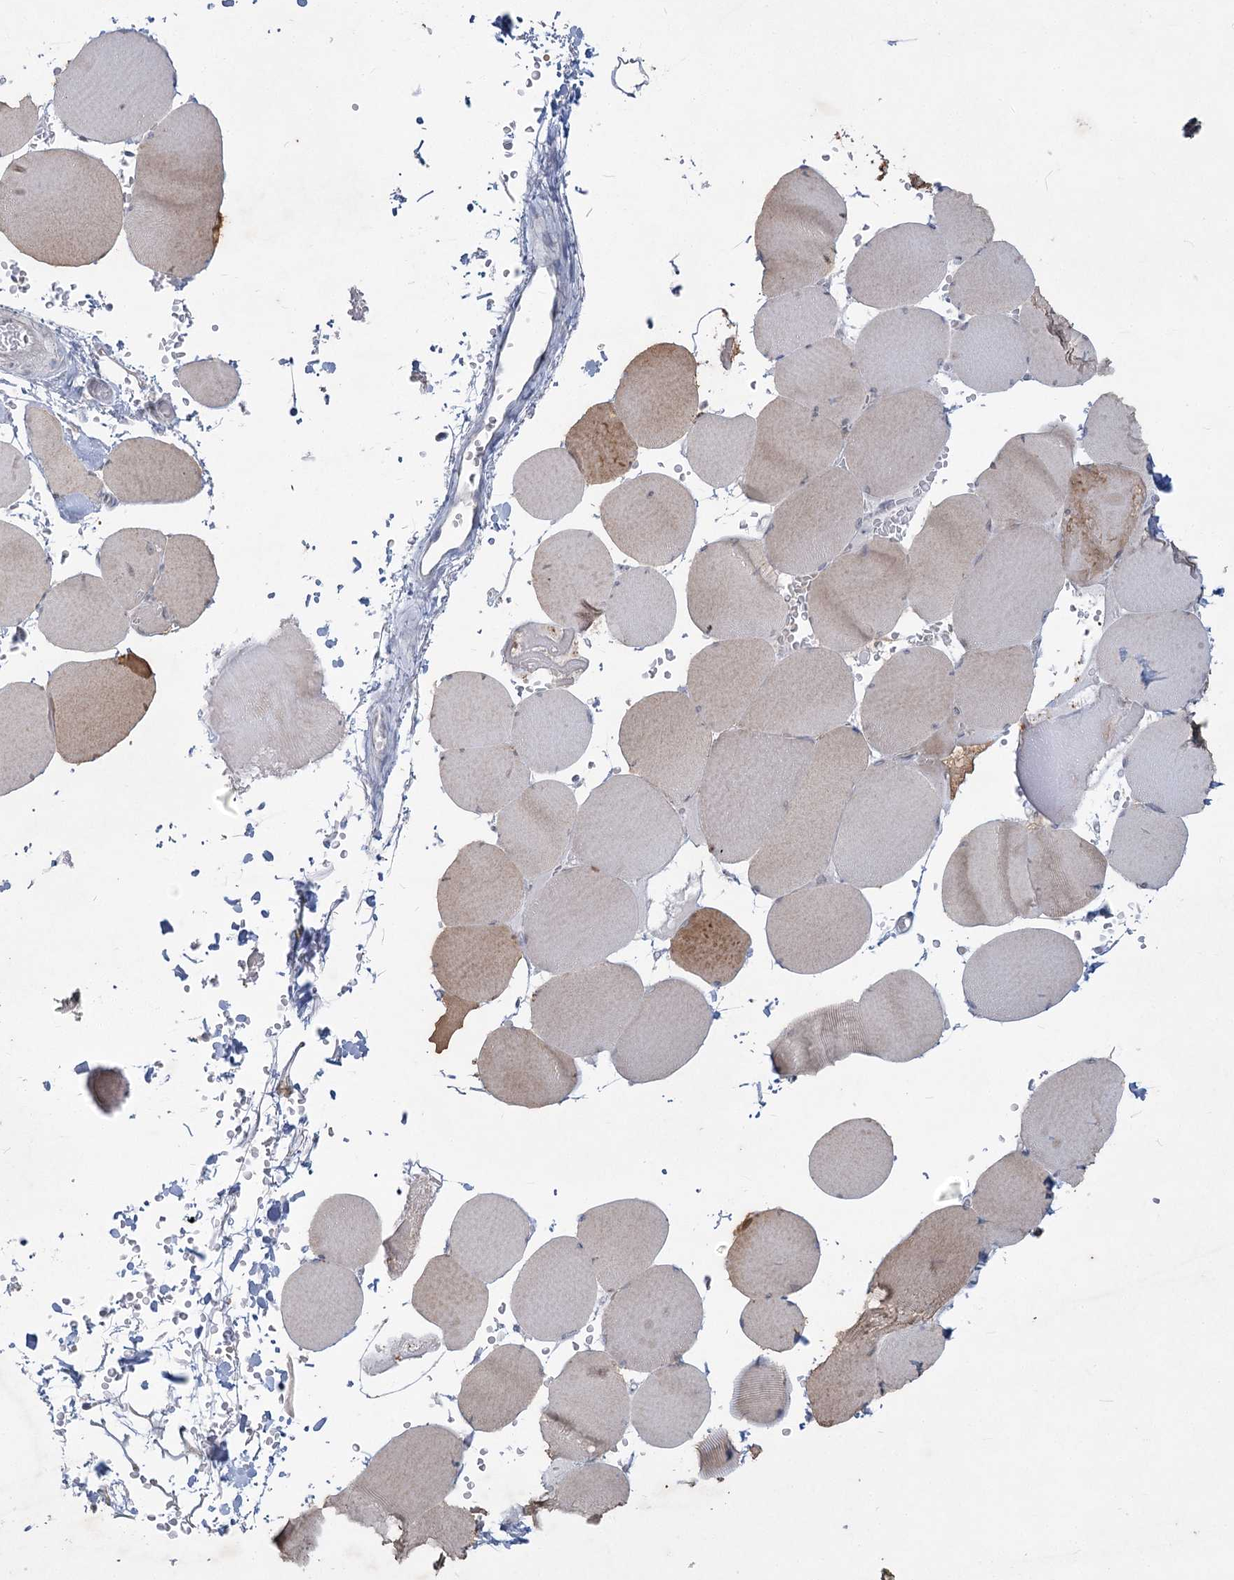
{"staining": {"intensity": "weak", "quantity": "<25%", "location": "cytoplasmic/membranous"}, "tissue": "skeletal muscle", "cell_type": "Myocytes", "image_type": "normal", "snomed": [{"axis": "morphology", "description": "Normal tissue, NOS"}, {"axis": "topography", "description": "Skeletal muscle"}, {"axis": "topography", "description": "Head-Neck"}], "caption": "There is no significant expression in myocytes of skeletal muscle. (DAB immunohistochemistry with hematoxylin counter stain).", "gene": "PLA2G12A", "patient": {"sex": "male", "age": 66}}